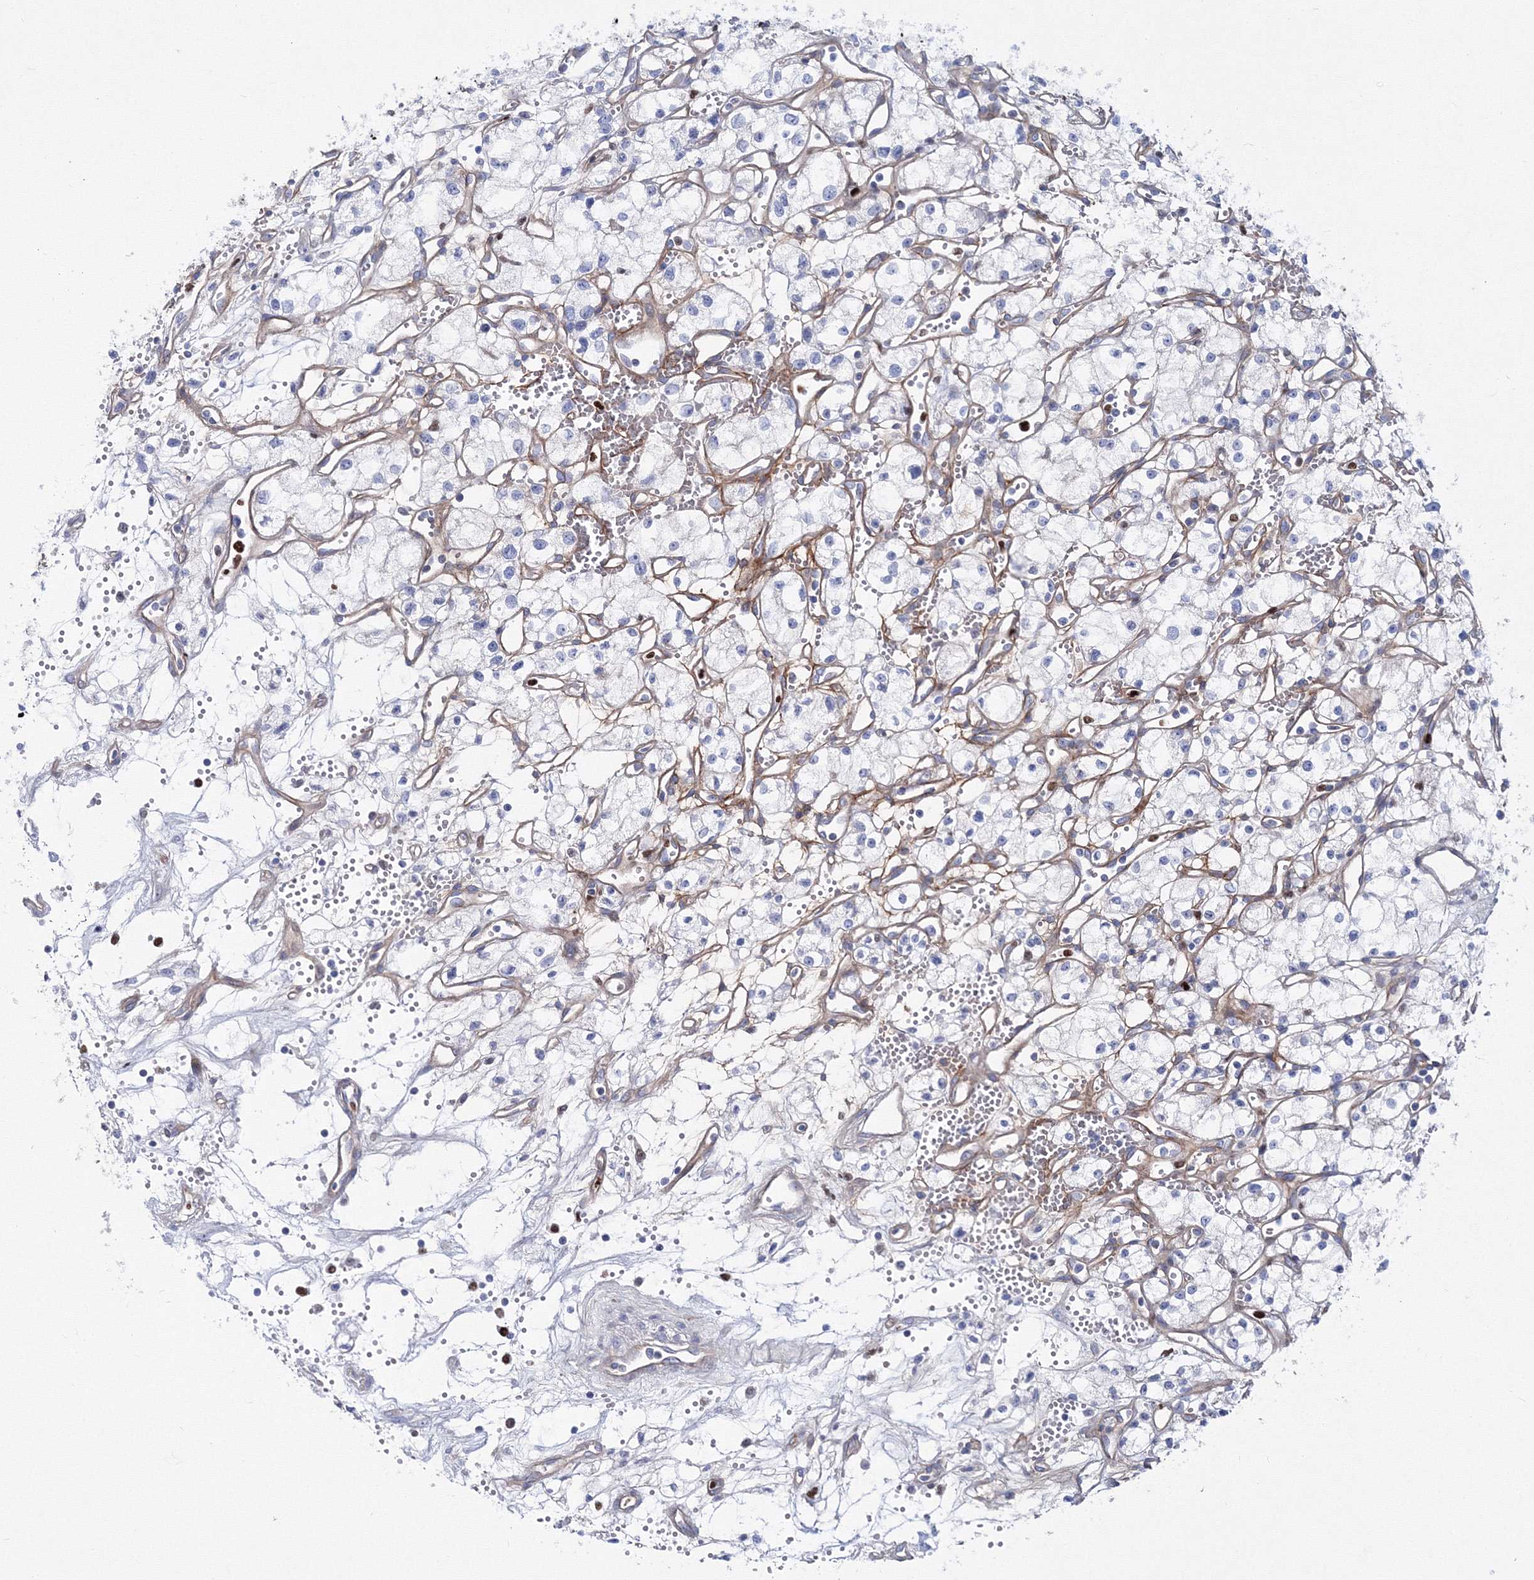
{"staining": {"intensity": "negative", "quantity": "none", "location": "none"}, "tissue": "renal cancer", "cell_type": "Tumor cells", "image_type": "cancer", "snomed": [{"axis": "morphology", "description": "Adenocarcinoma, NOS"}, {"axis": "topography", "description": "Kidney"}], "caption": "IHC micrograph of renal cancer (adenocarcinoma) stained for a protein (brown), which demonstrates no expression in tumor cells.", "gene": "C11orf52", "patient": {"sex": "male", "age": 59}}